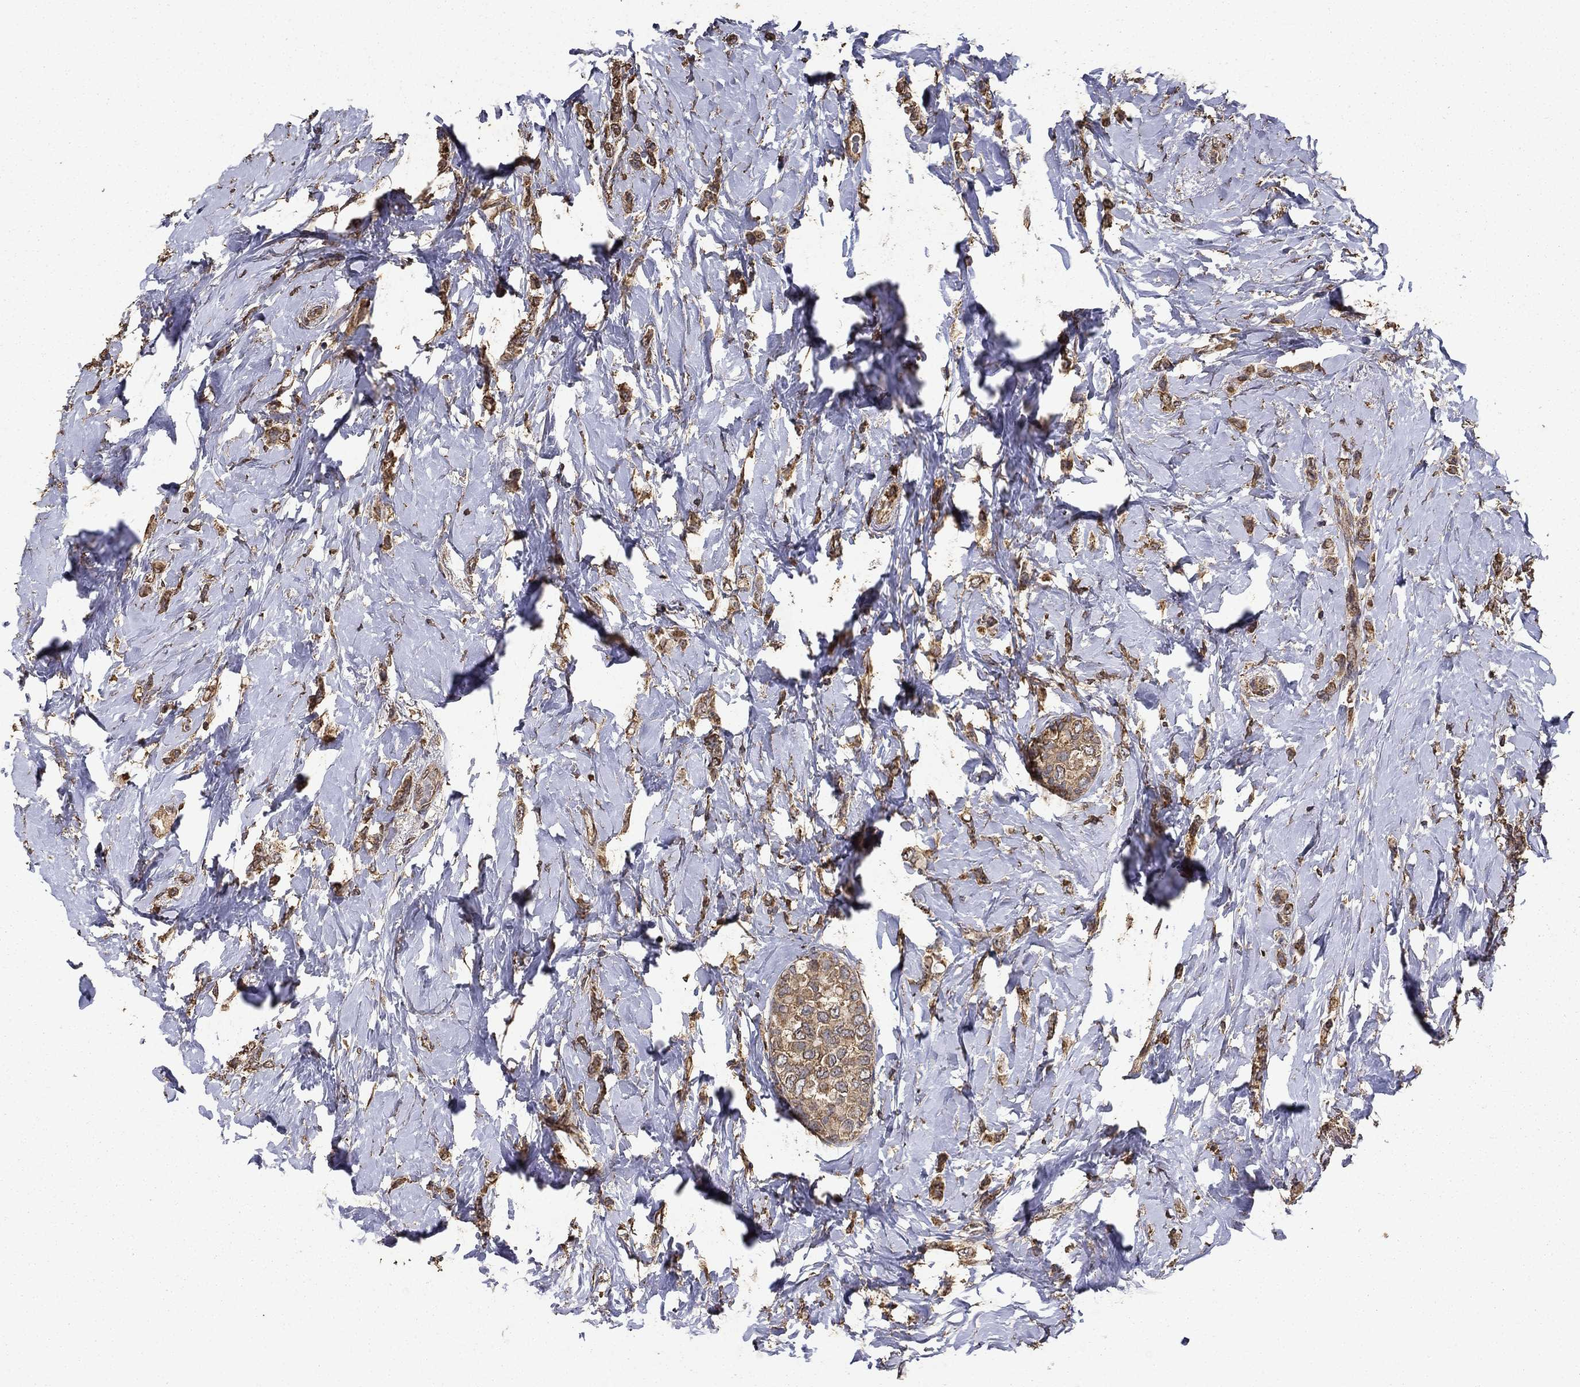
{"staining": {"intensity": "moderate", "quantity": "25%-75%", "location": "cytoplasmic/membranous"}, "tissue": "breast cancer", "cell_type": "Tumor cells", "image_type": "cancer", "snomed": [{"axis": "morphology", "description": "Lobular carcinoma"}, {"axis": "topography", "description": "Breast"}], "caption": "Approximately 25%-75% of tumor cells in breast lobular carcinoma display moderate cytoplasmic/membranous protein expression as visualized by brown immunohistochemical staining.", "gene": "IFRD1", "patient": {"sex": "female", "age": 66}}